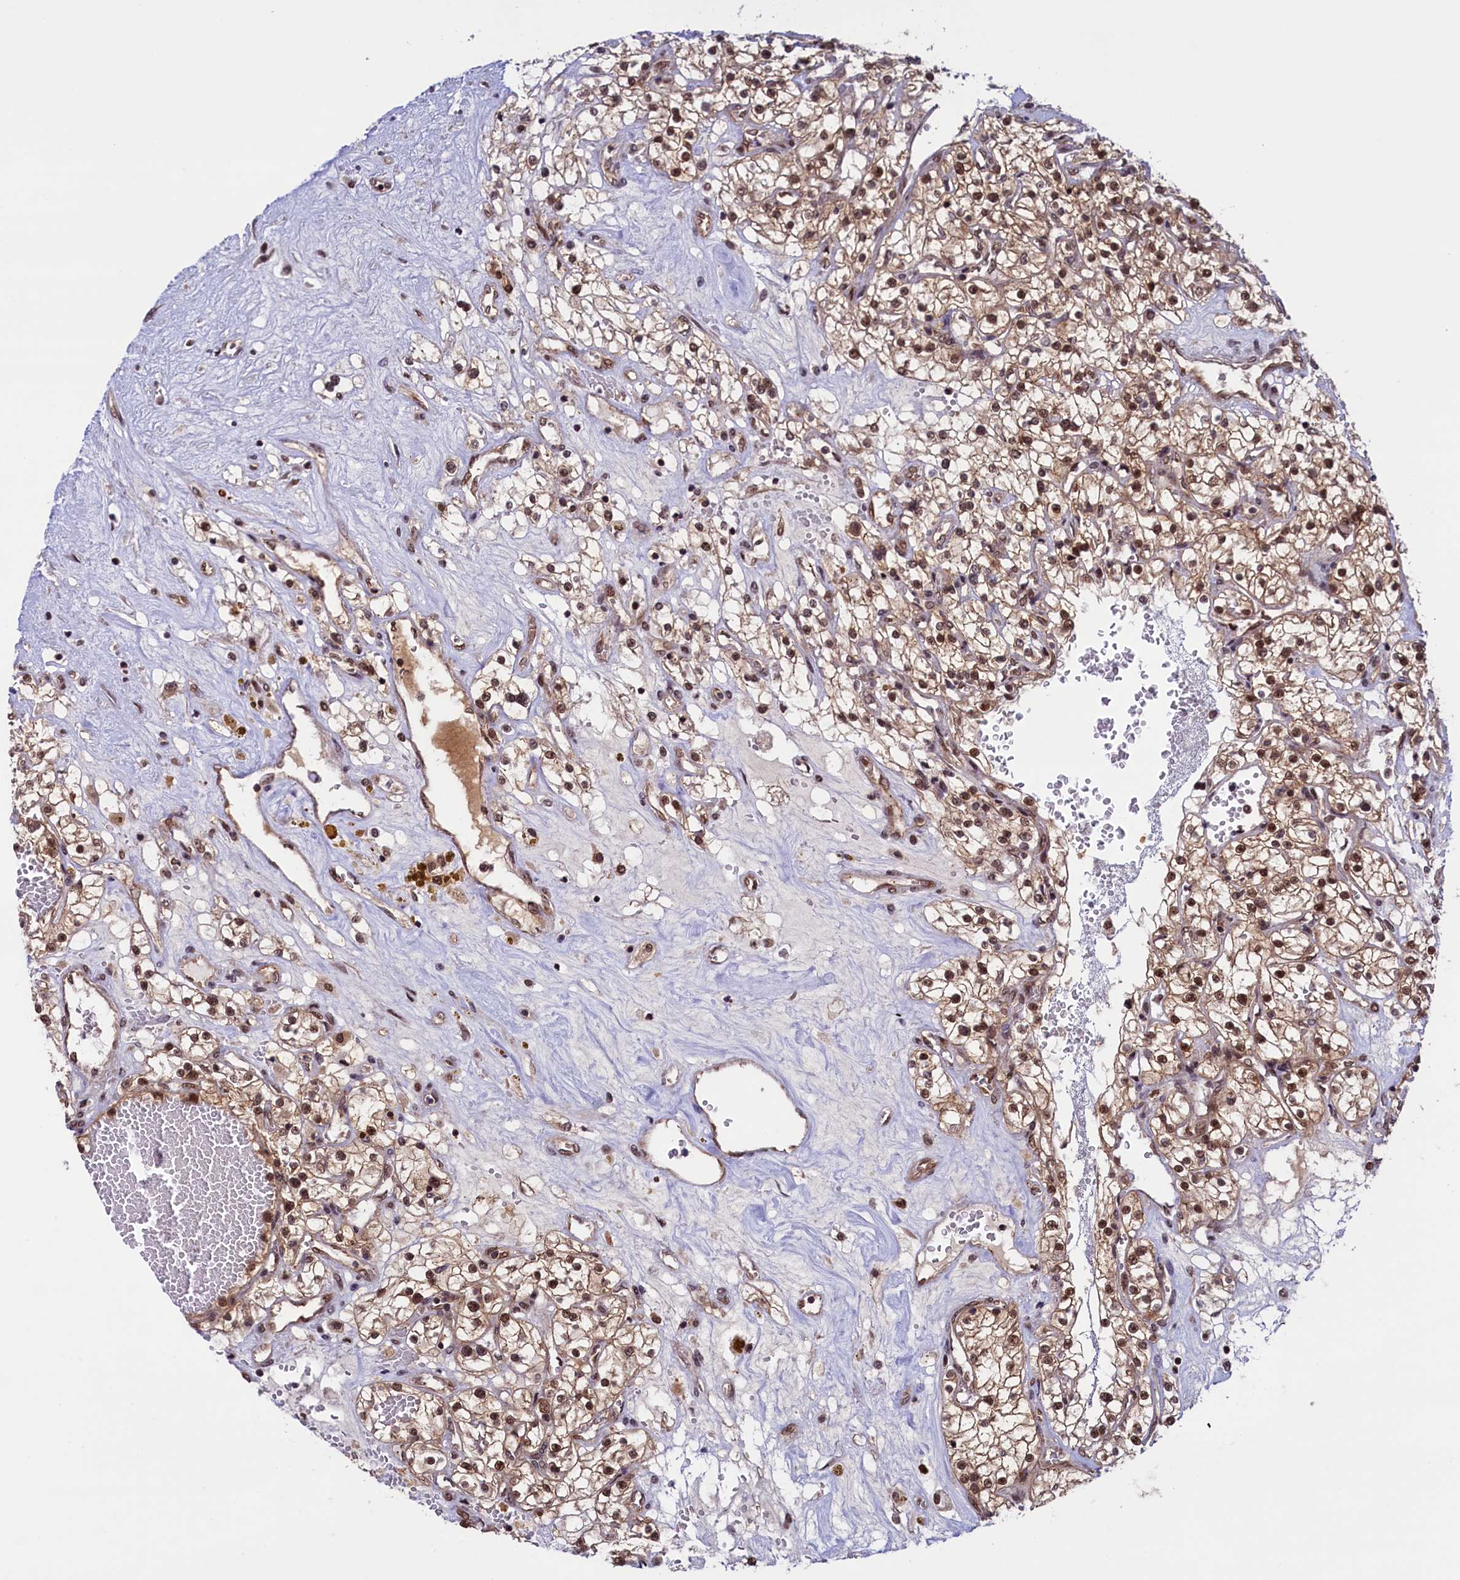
{"staining": {"intensity": "moderate", "quantity": ">75%", "location": "cytoplasmic/membranous,nuclear"}, "tissue": "renal cancer", "cell_type": "Tumor cells", "image_type": "cancer", "snomed": [{"axis": "morphology", "description": "Normal tissue, NOS"}, {"axis": "morphology", "description": "Adenocarcinoma, NOS"}, {"axis": "topography", "description": "Kidney"}], "caption": "Renal cancer tissue reveals moderate cytoplasmic/membranous and nuclear staining in about >75% of tumor cells", "gene": "SLC7A6OS", "patient": {"sex": "male", "age": 68}}